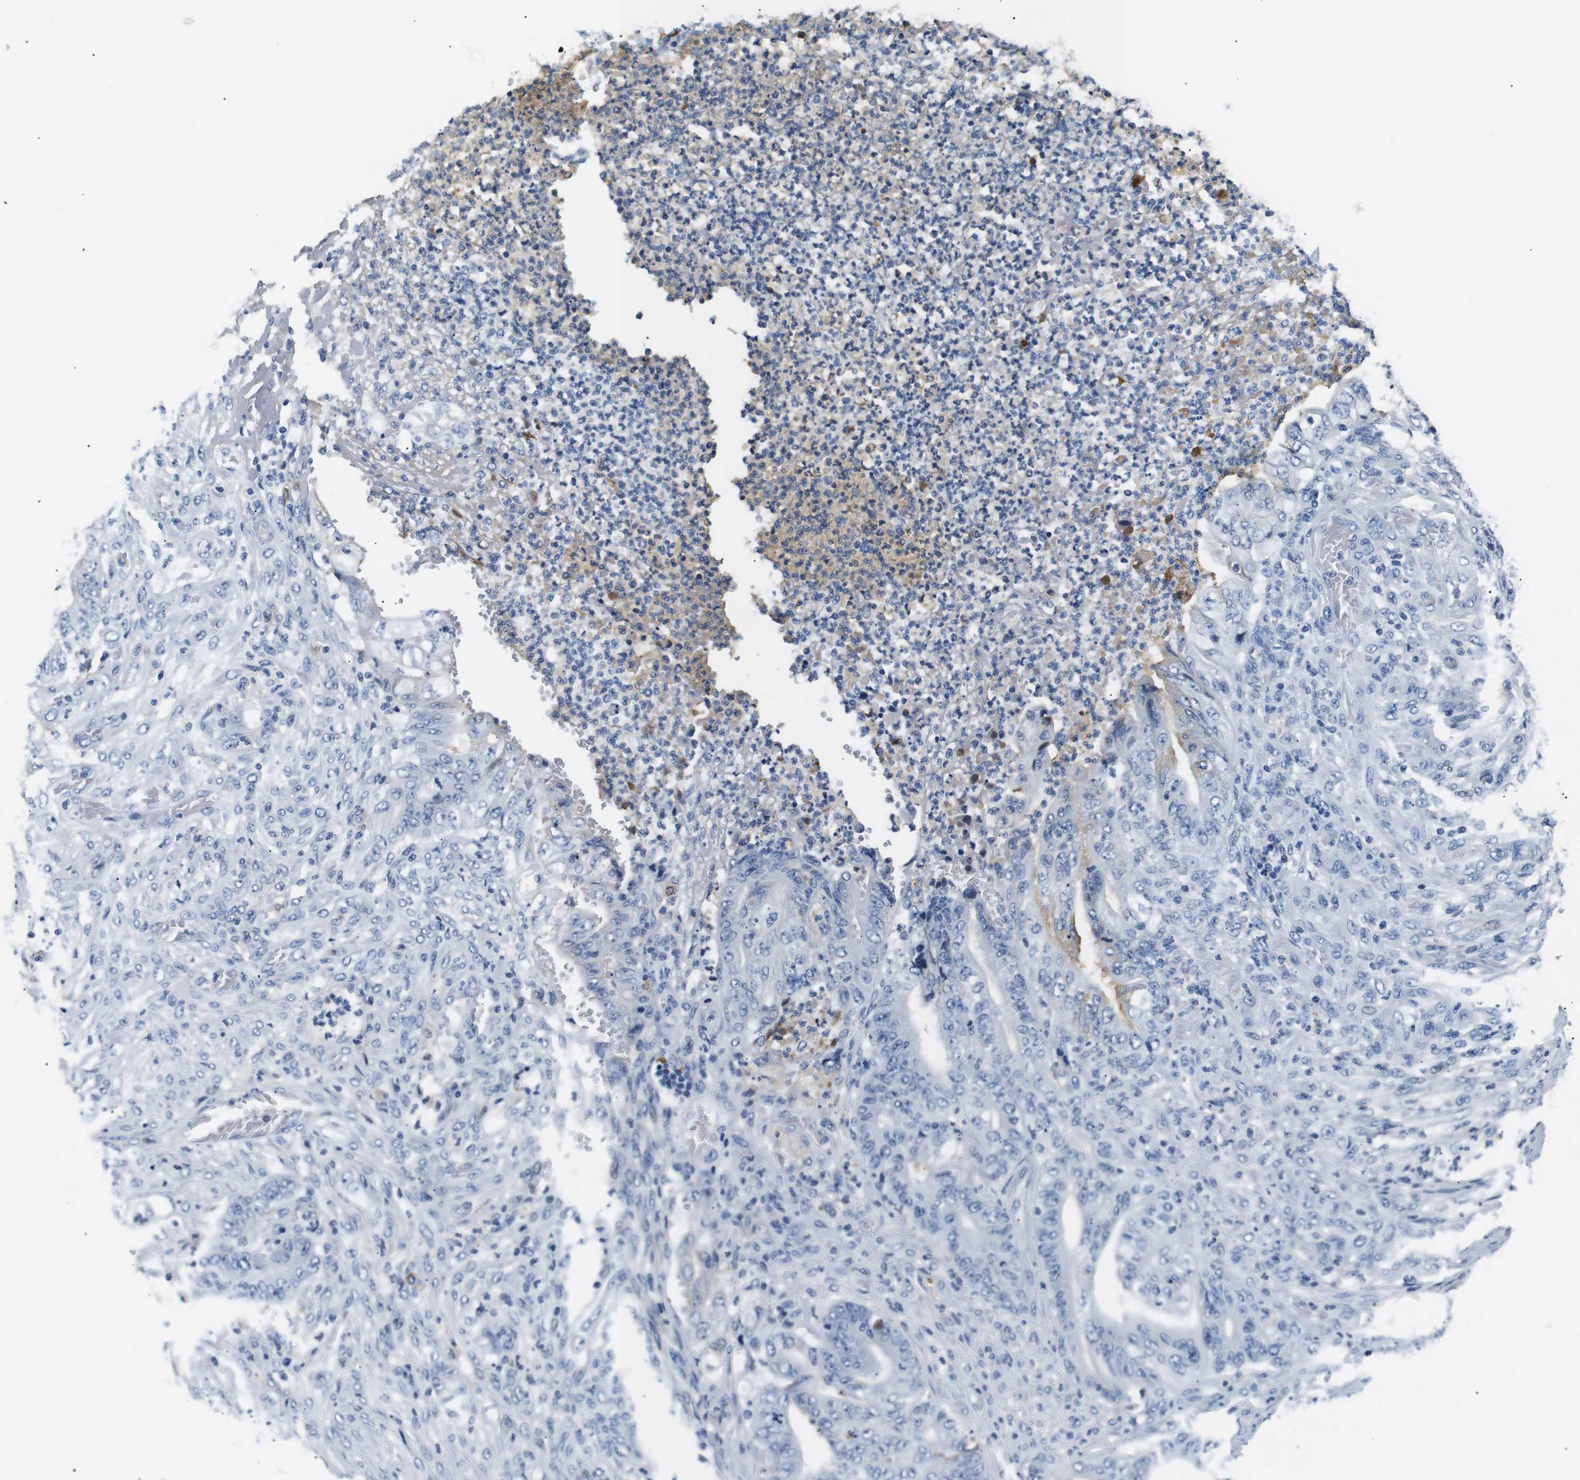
{"staining": {"intensity": "negative", "quantity": "none", "location": "none"}, "tissue": "stomach cancer", "cell_type": "Tumor cells", "image_type": "cancer", "snomed": [{"axis": "morphology", "description": "Adenocarcinoma, NOS"}, {"axis": "topography", "description": "Stomach"}], "caption": "Immunohistochemistry (IHC) image of stomach adenocarcinoma stained for a protein (brown), which demonstrates no staining in tumor cells.", "gene": "LHCGR", "patient": {"sex": "female", "age": 73}}